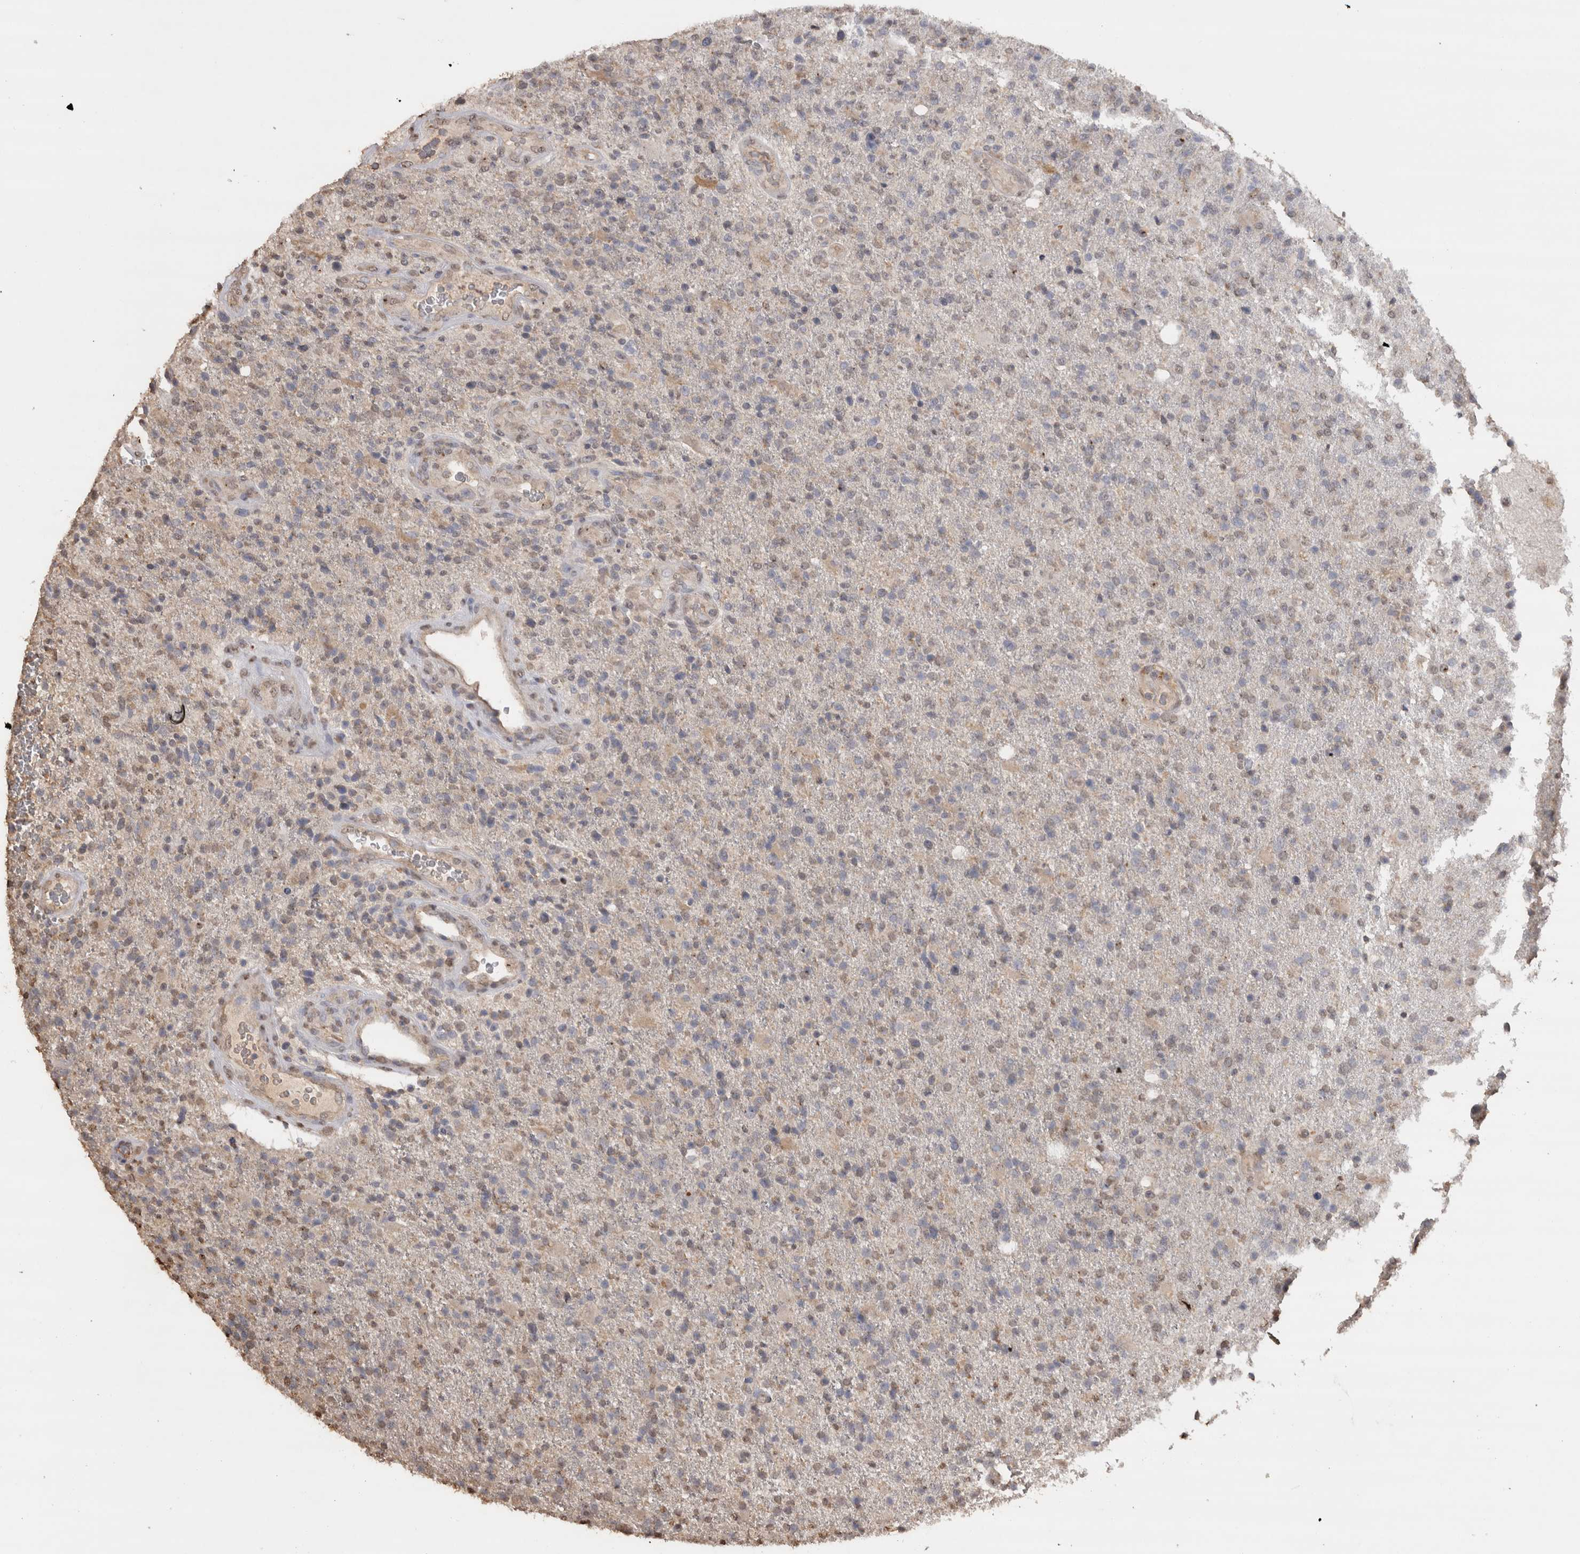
{"staining": {"intensity": "weak", "quantity": "<25%", "location": "nuclear"}, "tissue": "glioma", "cell_type": "Tumor cells", "image_type": "cancer", "snomed": [{"axis": "morphology", "description": "Glioma, malignant, High grade"}, {"axis": "topography", "description": "Brain"}], "caption": "The IHC micrograph has no significant positivity in tumor cells of high-grade glioma (malignant) tissue. Nuclei are stained in blue.", "gene": "CRELD2", "patient": {"sex": "male", "age": 72}}